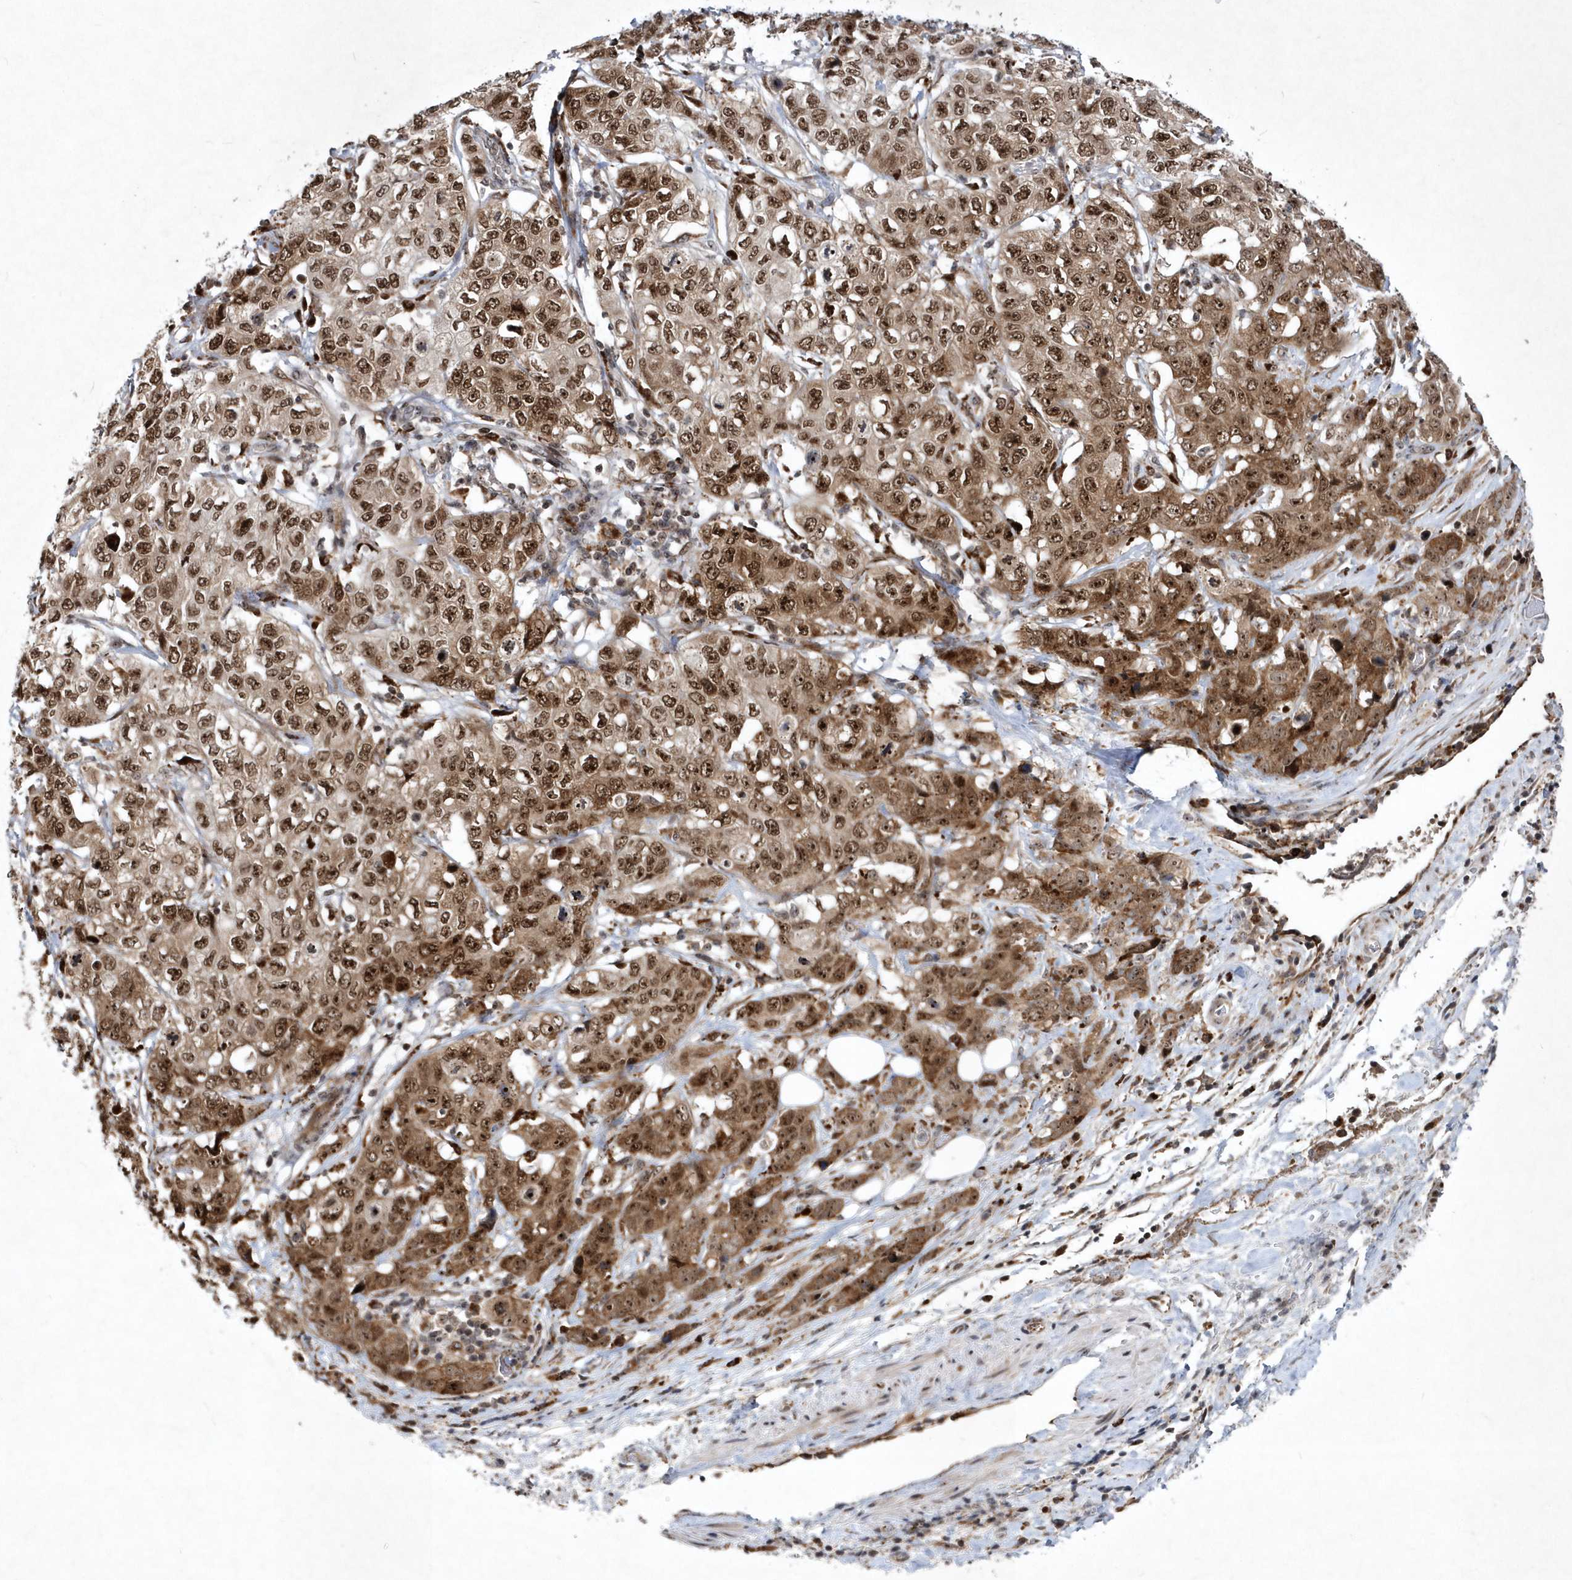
{"staining": {"intensity": "moderate", "quantity": ">75%", "location": "cytoplasmic/membranous,nuclear"}, "tissue": "stomach cancer", "cell_type": "Tumor cells", "image_type": "cancer", "snomed": [{"axis": "morphology", "description": "Adenocarcinoma, NOS"}, {"axis": "topography", "description": "Stomach"}], "caption": "Protein staining demonstrates moderate cytoplasmic/membranous and nuclear positivity in approximately >75% of tumor cells in adenocarcinoma (stomach).", "gene": "SOWAHB", "patient": {"sex": "male", "age": 48}}